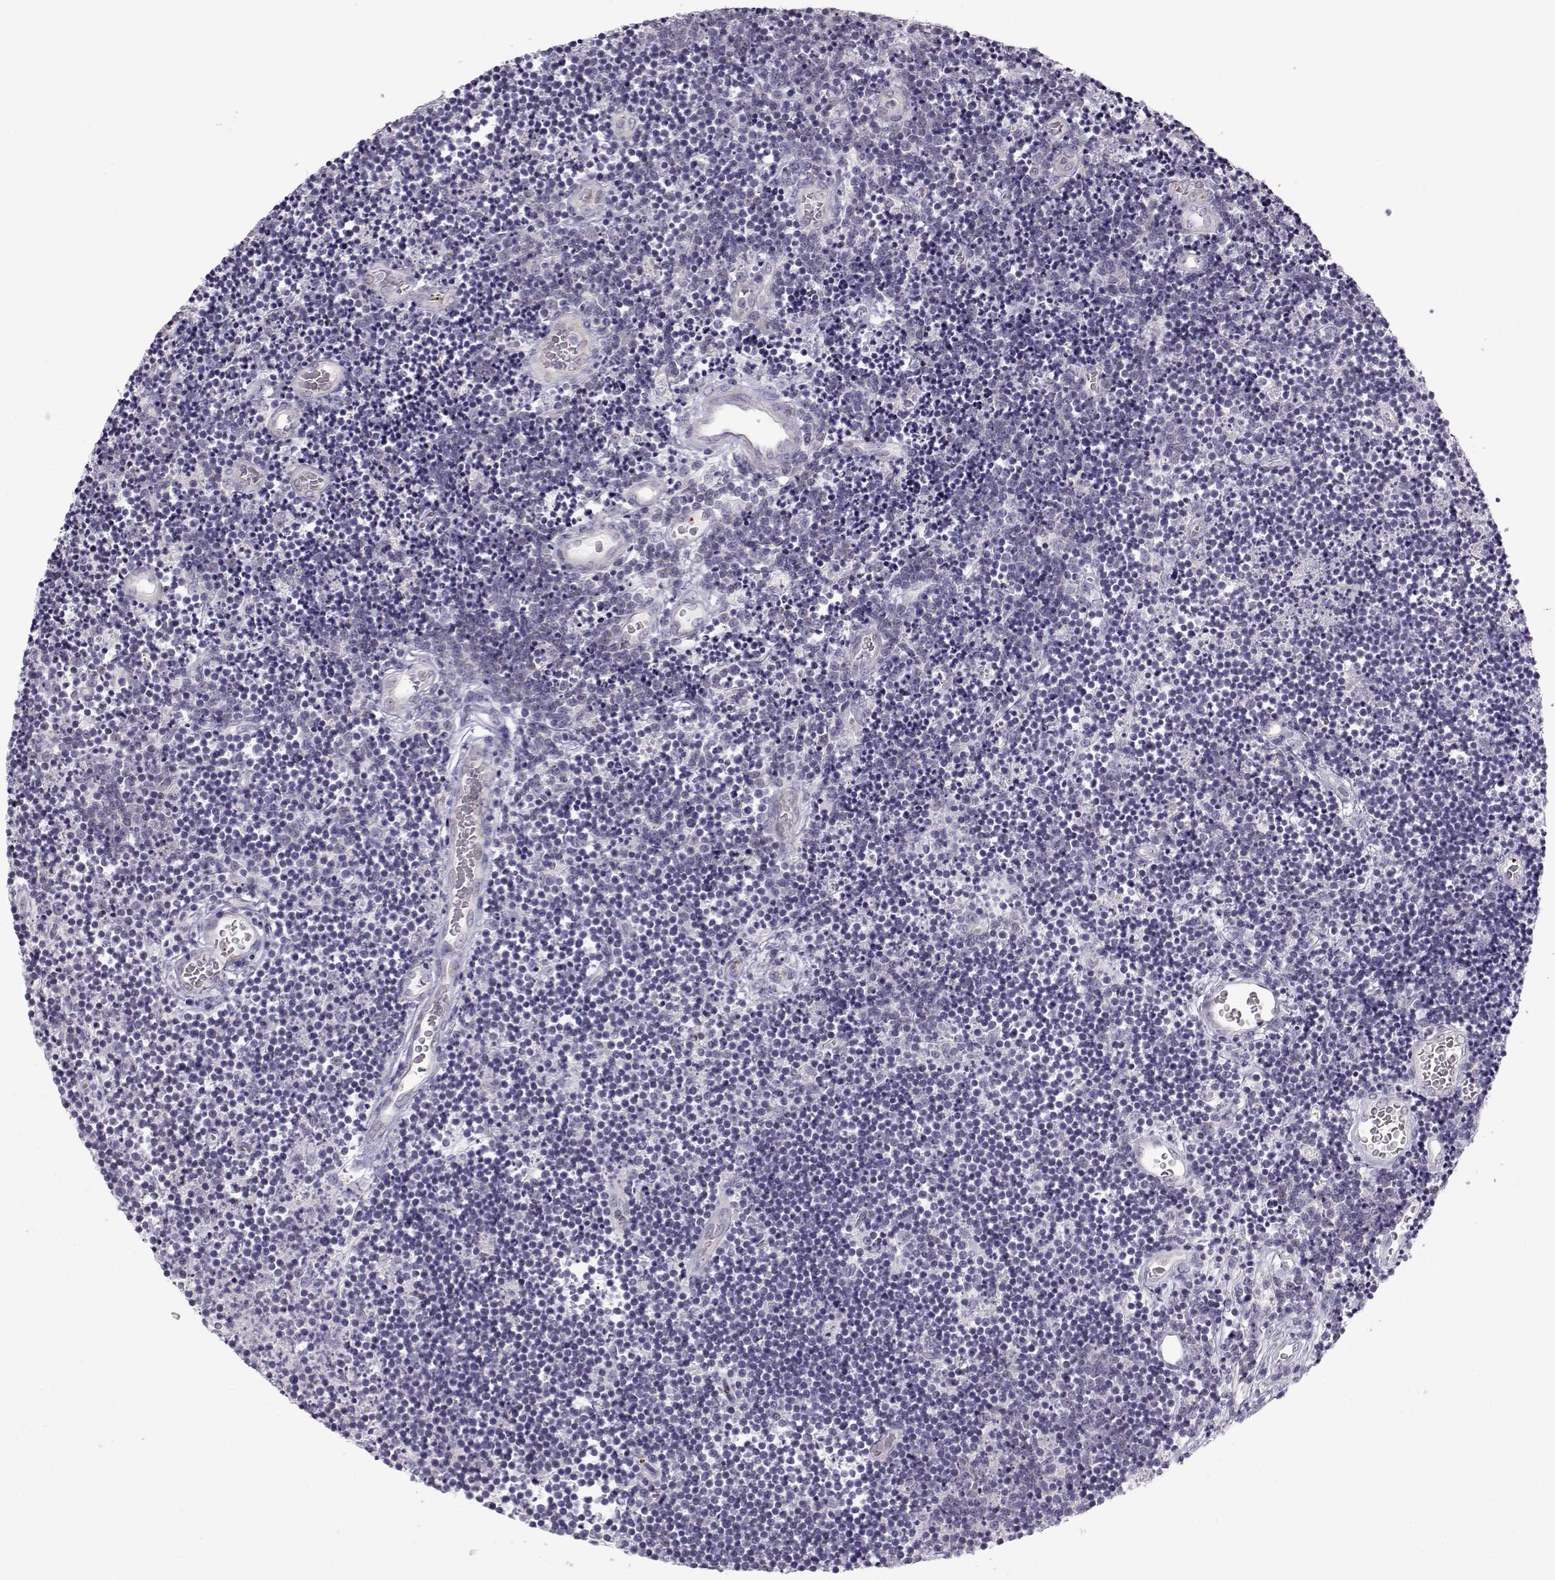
{"staining": {"intensity": "negative", "quantity": "none", "location": "none"}, "tissue": "lymphoma", "cell_type": "Tumor cells", "image_type": "cancer", "snomed": [{"axis": "morphology", "description": "Malignant lymphoma, non-Hodgkin's type, Low grade"}, {"axis": "topography", "description": "Brain"}], "caption": "Immunohistochemistry micrograph of neoplastic tissue: human lymphoma stained with DAB shows no significant protein staining in tumor cells. Nuclei are stained in blue.", "gene": "KLF17", "patient": {"sex": "female", "age": 66}}